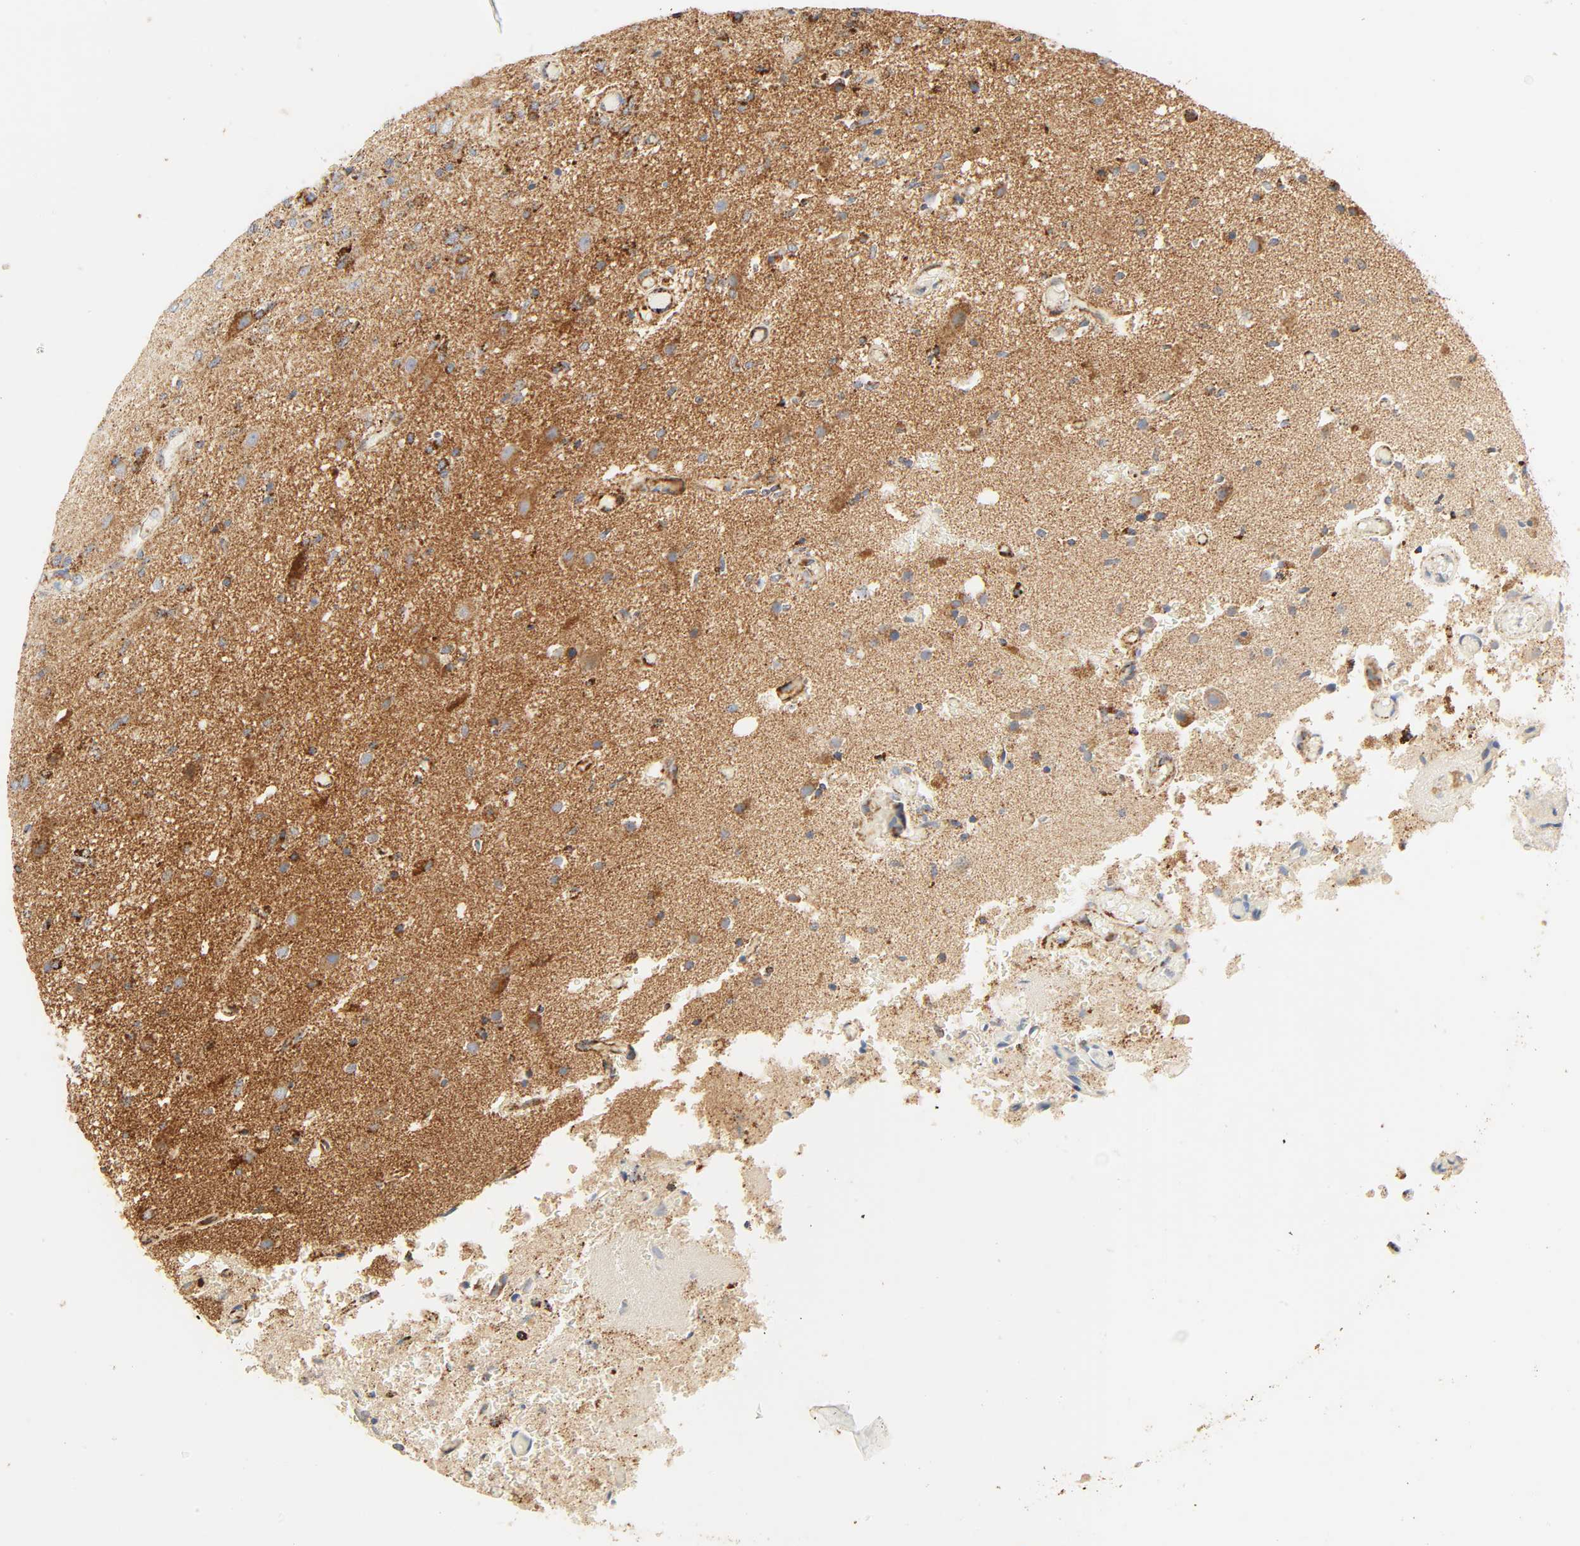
{"staining": {"intensity": "moderate", "quantity": "25%-75%", "location": "cytoplasmic/membranous"}, "tissue": "glioma", "cell_type": "Tumor cells", "image_type": "cancer", "snomed": [{"axis": "morphology", "description": "Normal tissue, NOS"}, {"axis": "morphology", "description": "Glioma, malignant, High grade"}, {"axis": "topography", "description": "Cerebral cortex"}], "caption": "Brown immunohistochemical staining in human malignant glioma (high-grade) shows moderate cytoplasmic/membranous positivity in about 25%-75% of tumor cells.", "gene": "ACAT1", "patient": {"sex": "male", "age": 77}}